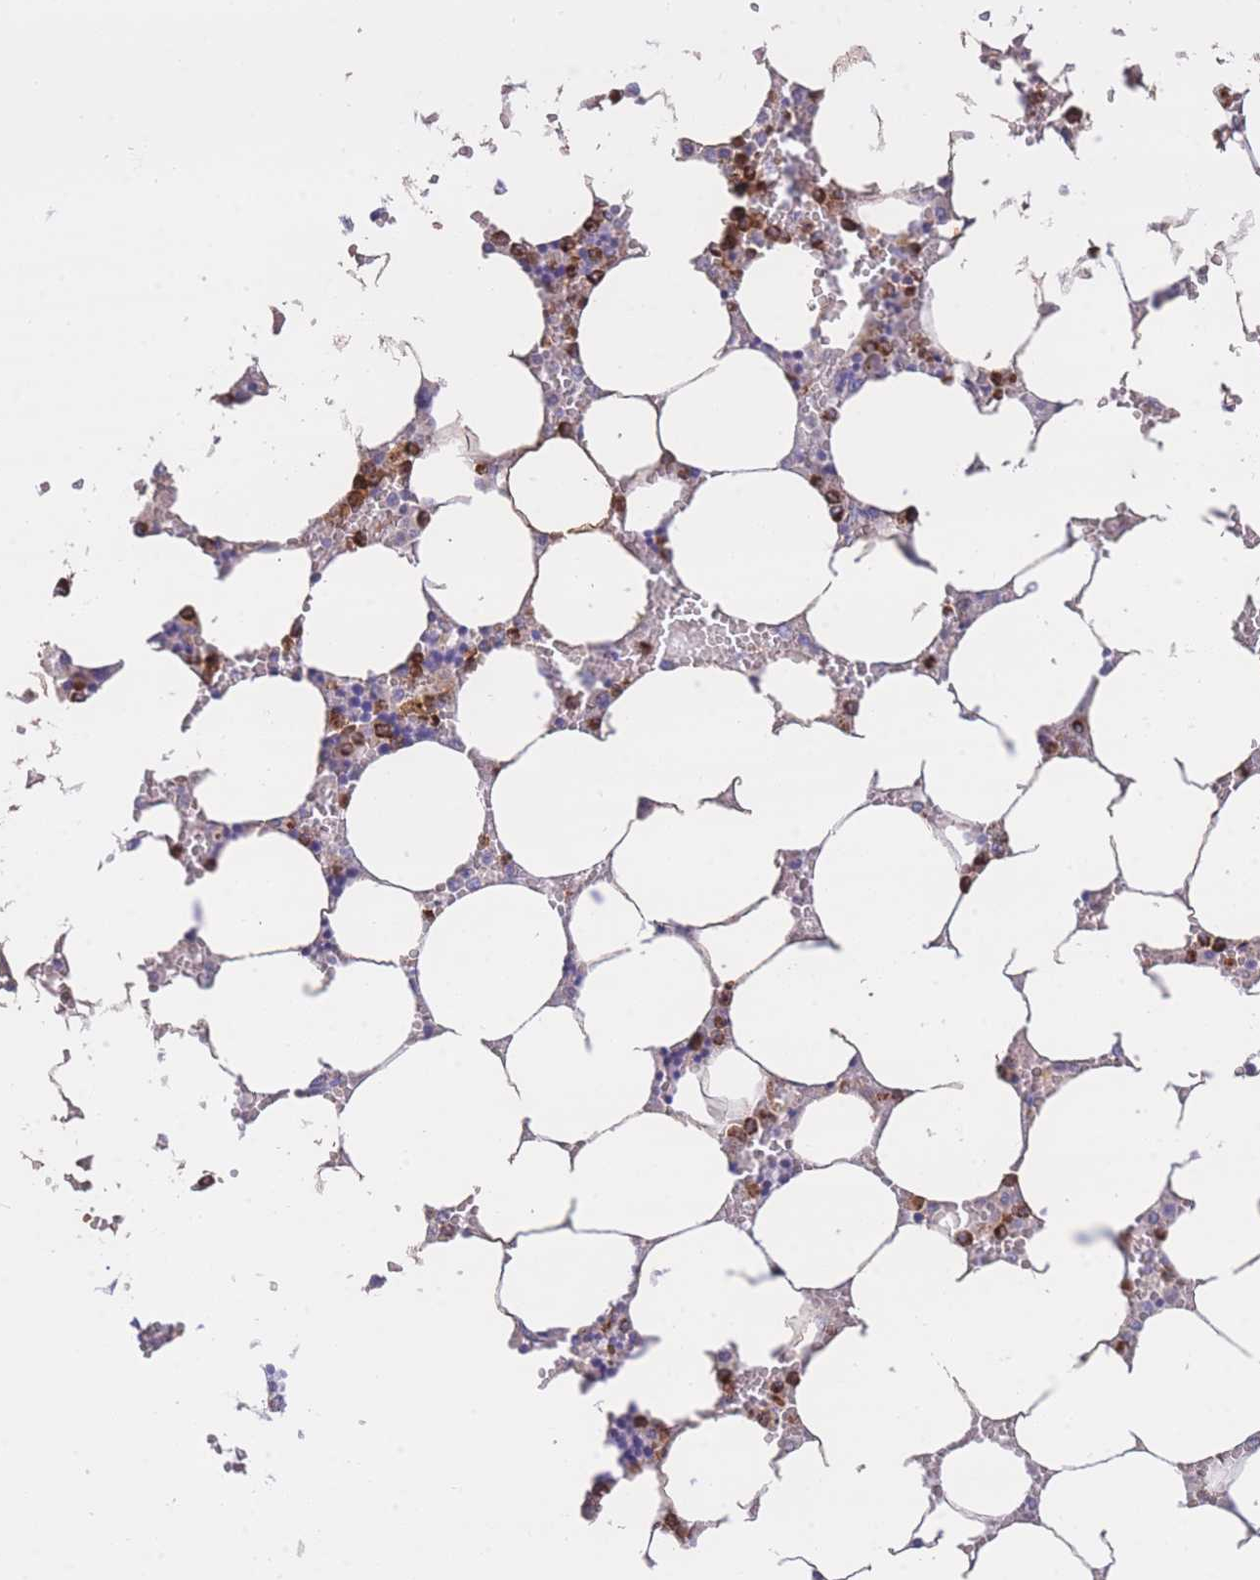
{"staining": {"intensity": "strong", "quantity": "25%-75%", "location": "cytoplasmic/membranous"}, "tissue": "bone marrow", "cell_type": "Hematopoietic cells", "image_type": "normal", "snomed": [{"axis": "morphology", "description": "Normal tissue, NOS"}, {"axis": "topography", "description": "Bone marrow"}], "caption": "Protein expression analysis of benign bone marrow reveals strong cytoplasmic/membranous staining in approximately 25%-75% of hematopoietic cells.", "gene": "CENPM", "patient": {"sex": "male", "age": 64}}